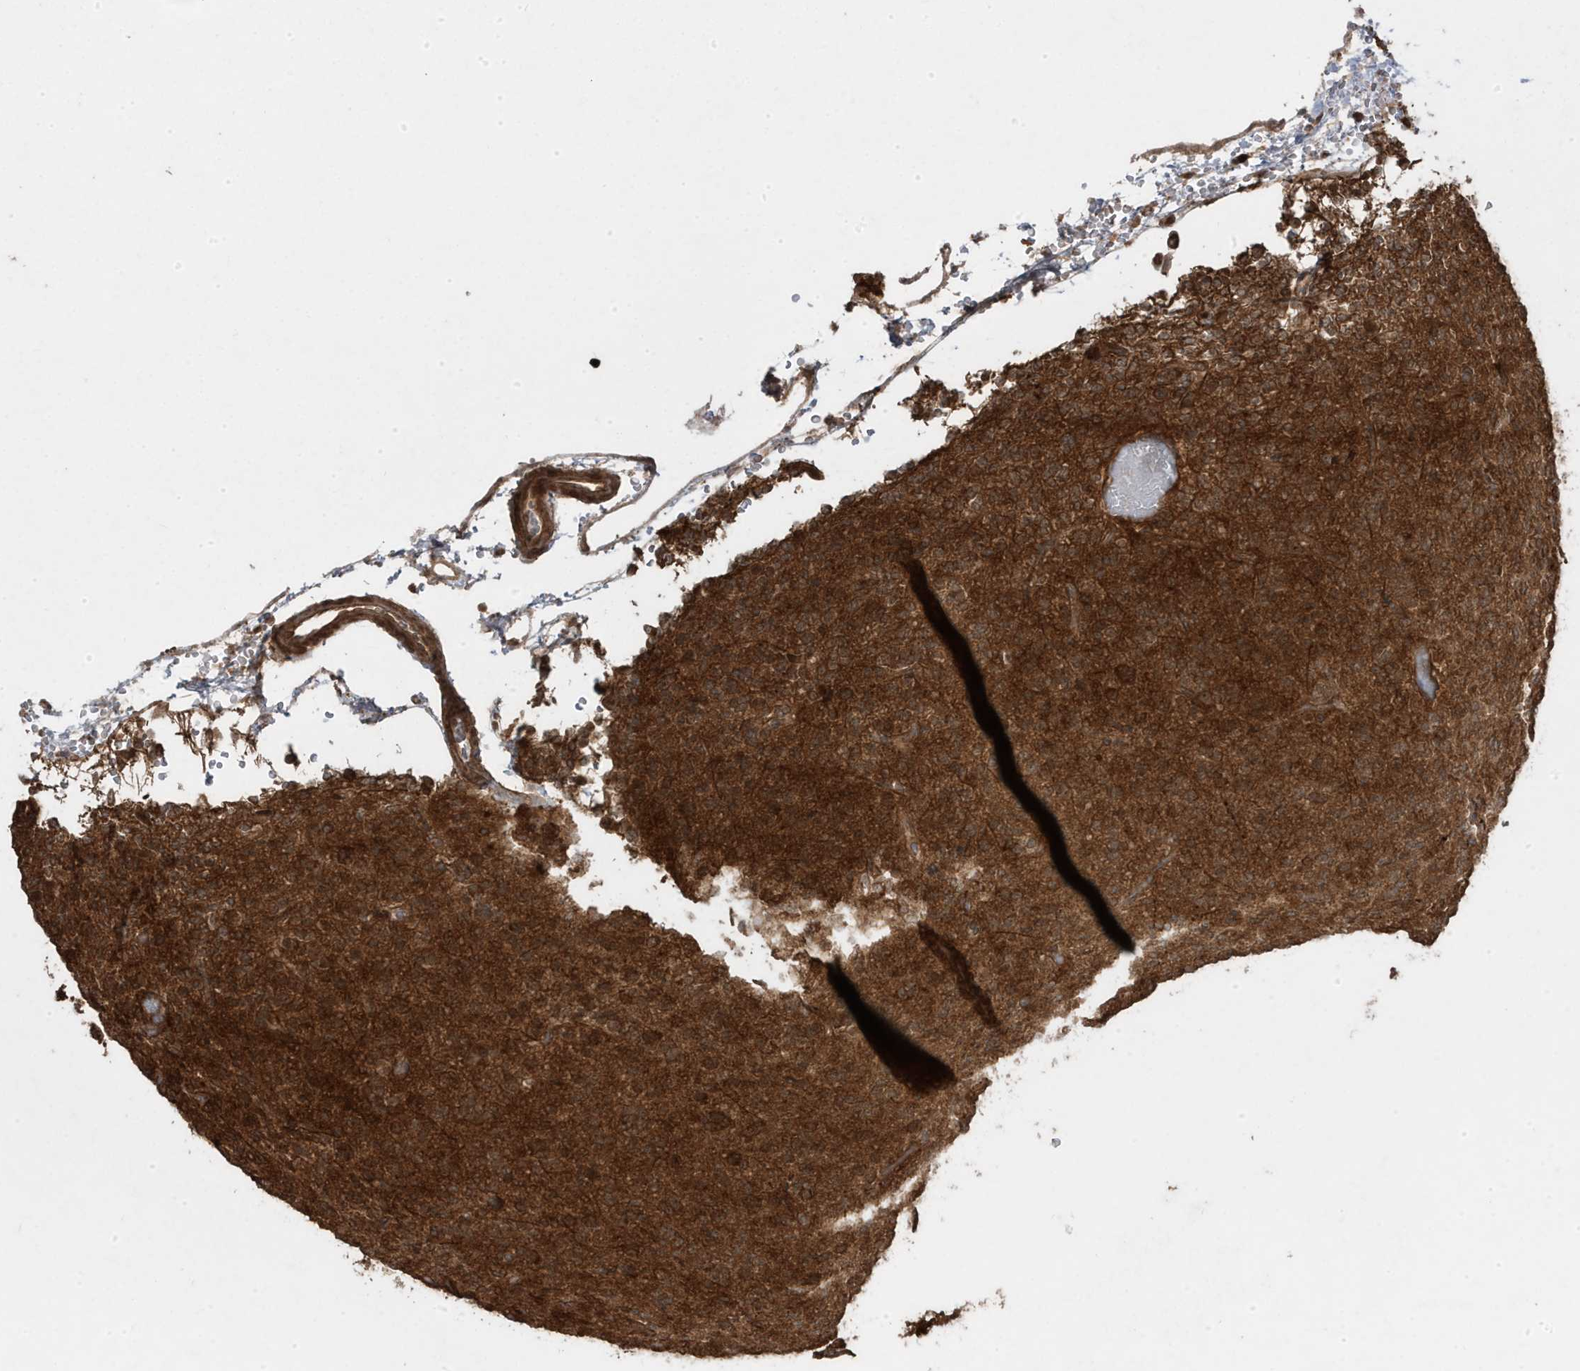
{"staining": {"intensity": "strong", "quantity": ">75%", "location": "cytoplasmic/membranous"}, "tissue": "glioma", "cell_type": "Tumor cells", "image_type": "cancer", "snomed": [{"axis": "morphology", "description": "Glioma, malignant, Low grade"}, {"axis": "topography", "description": "Brain"}], "caption": "Protein staining of malignant glioma (low-grade) tissue displays strong cytoplasmic/membranous expression in about >75% of tumor cells.", "gene": "ASAP1", "patient": {"sex": "male", "age": 38}}